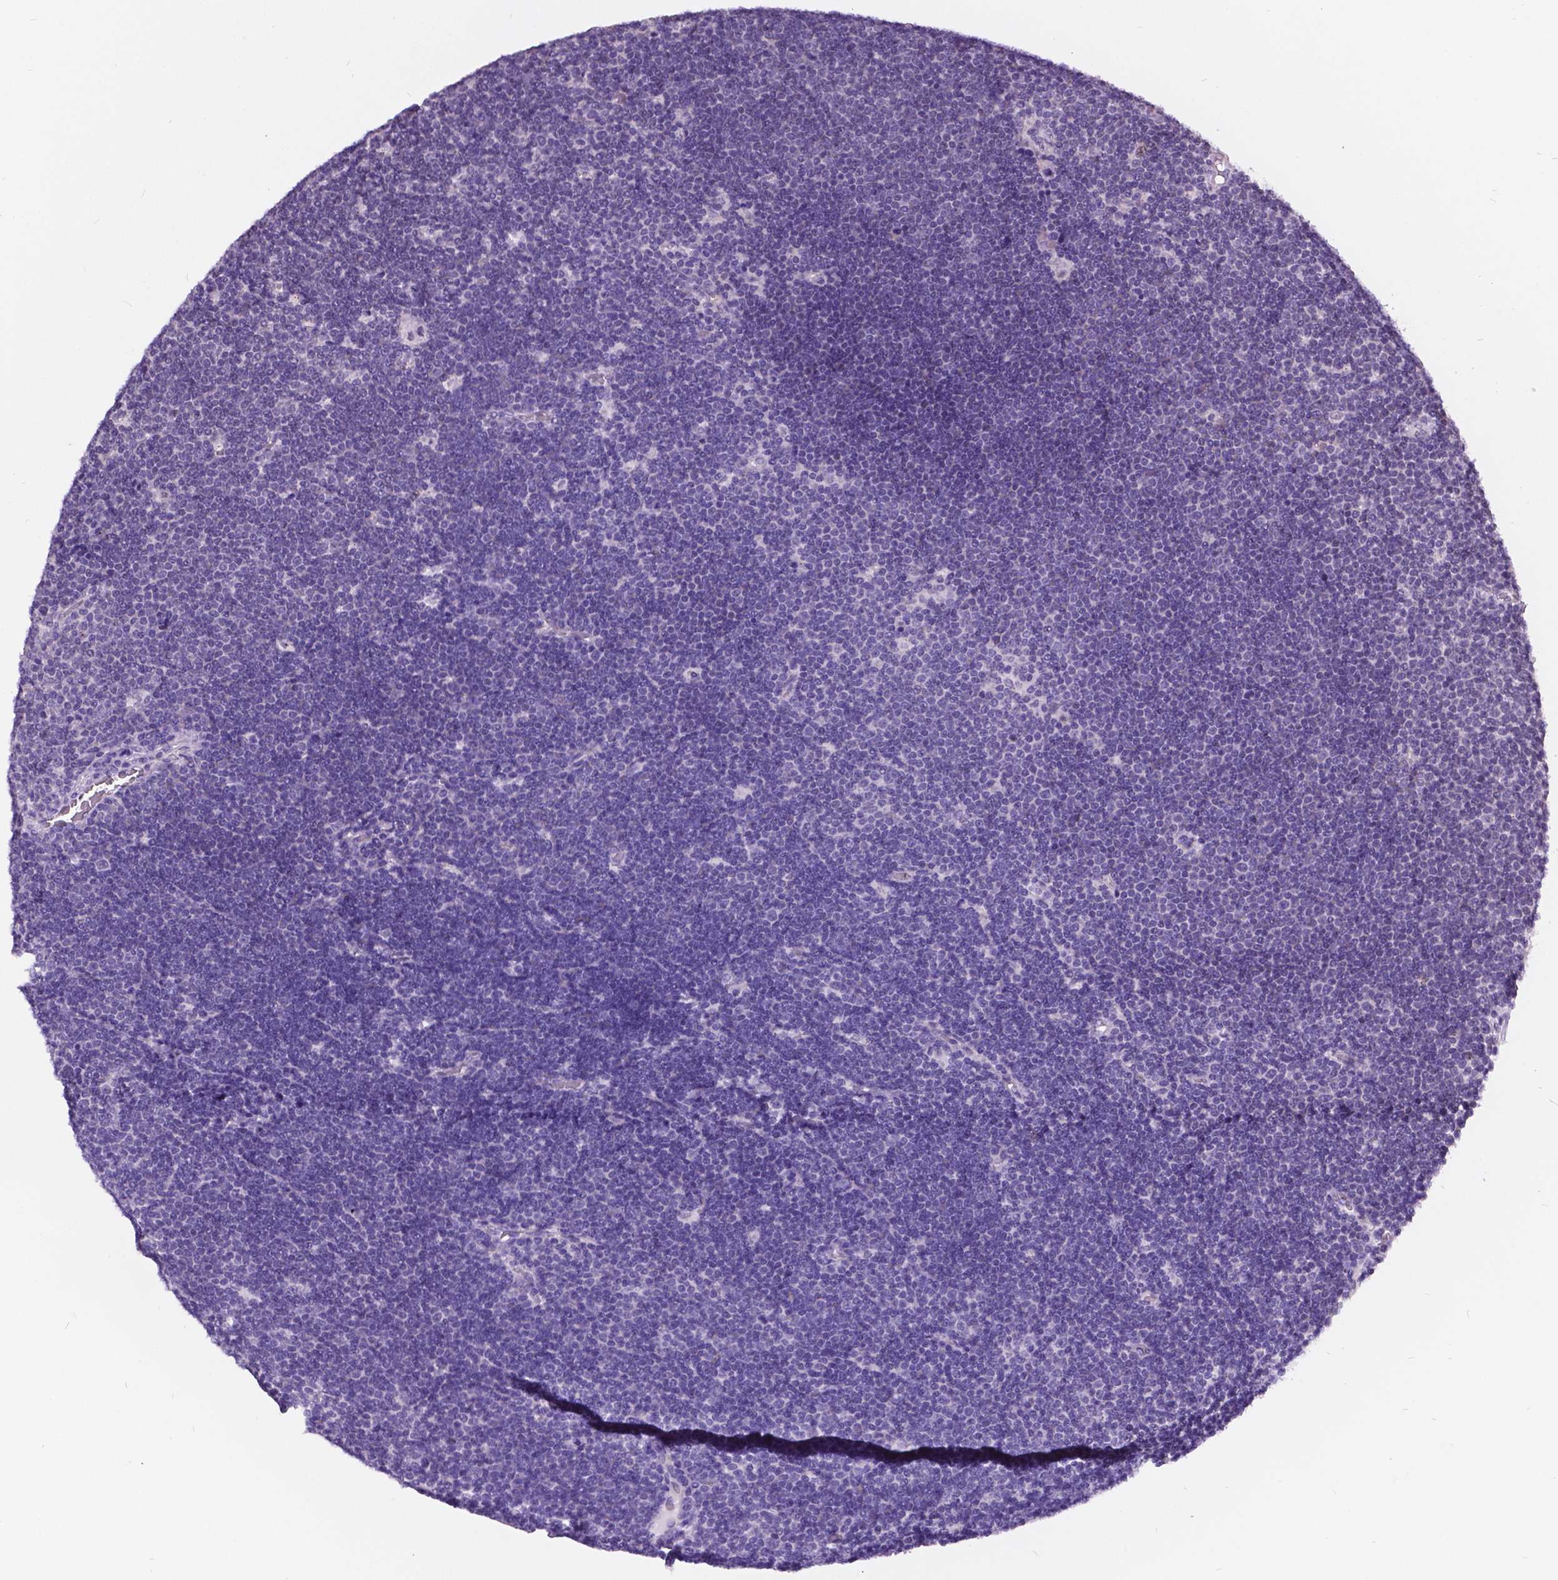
{"staining": {"intensity": "negative", "quantity": "none", "location": "none"}, "tissue": "lymphoma", "cell_type": "Tumor cells", "image_type": "cancer", "snomed": [{"axis": "morphology", "description": "Malignant lymphoma, non-Hodgkin's type, Low grade"}, {"axis": "topography", "description": "Brain"}], "caption": "There is no significant staining in tumor cells of lymphoma.", "gene": "DPF3", "patient": {"sex": "female", "age": 66}}